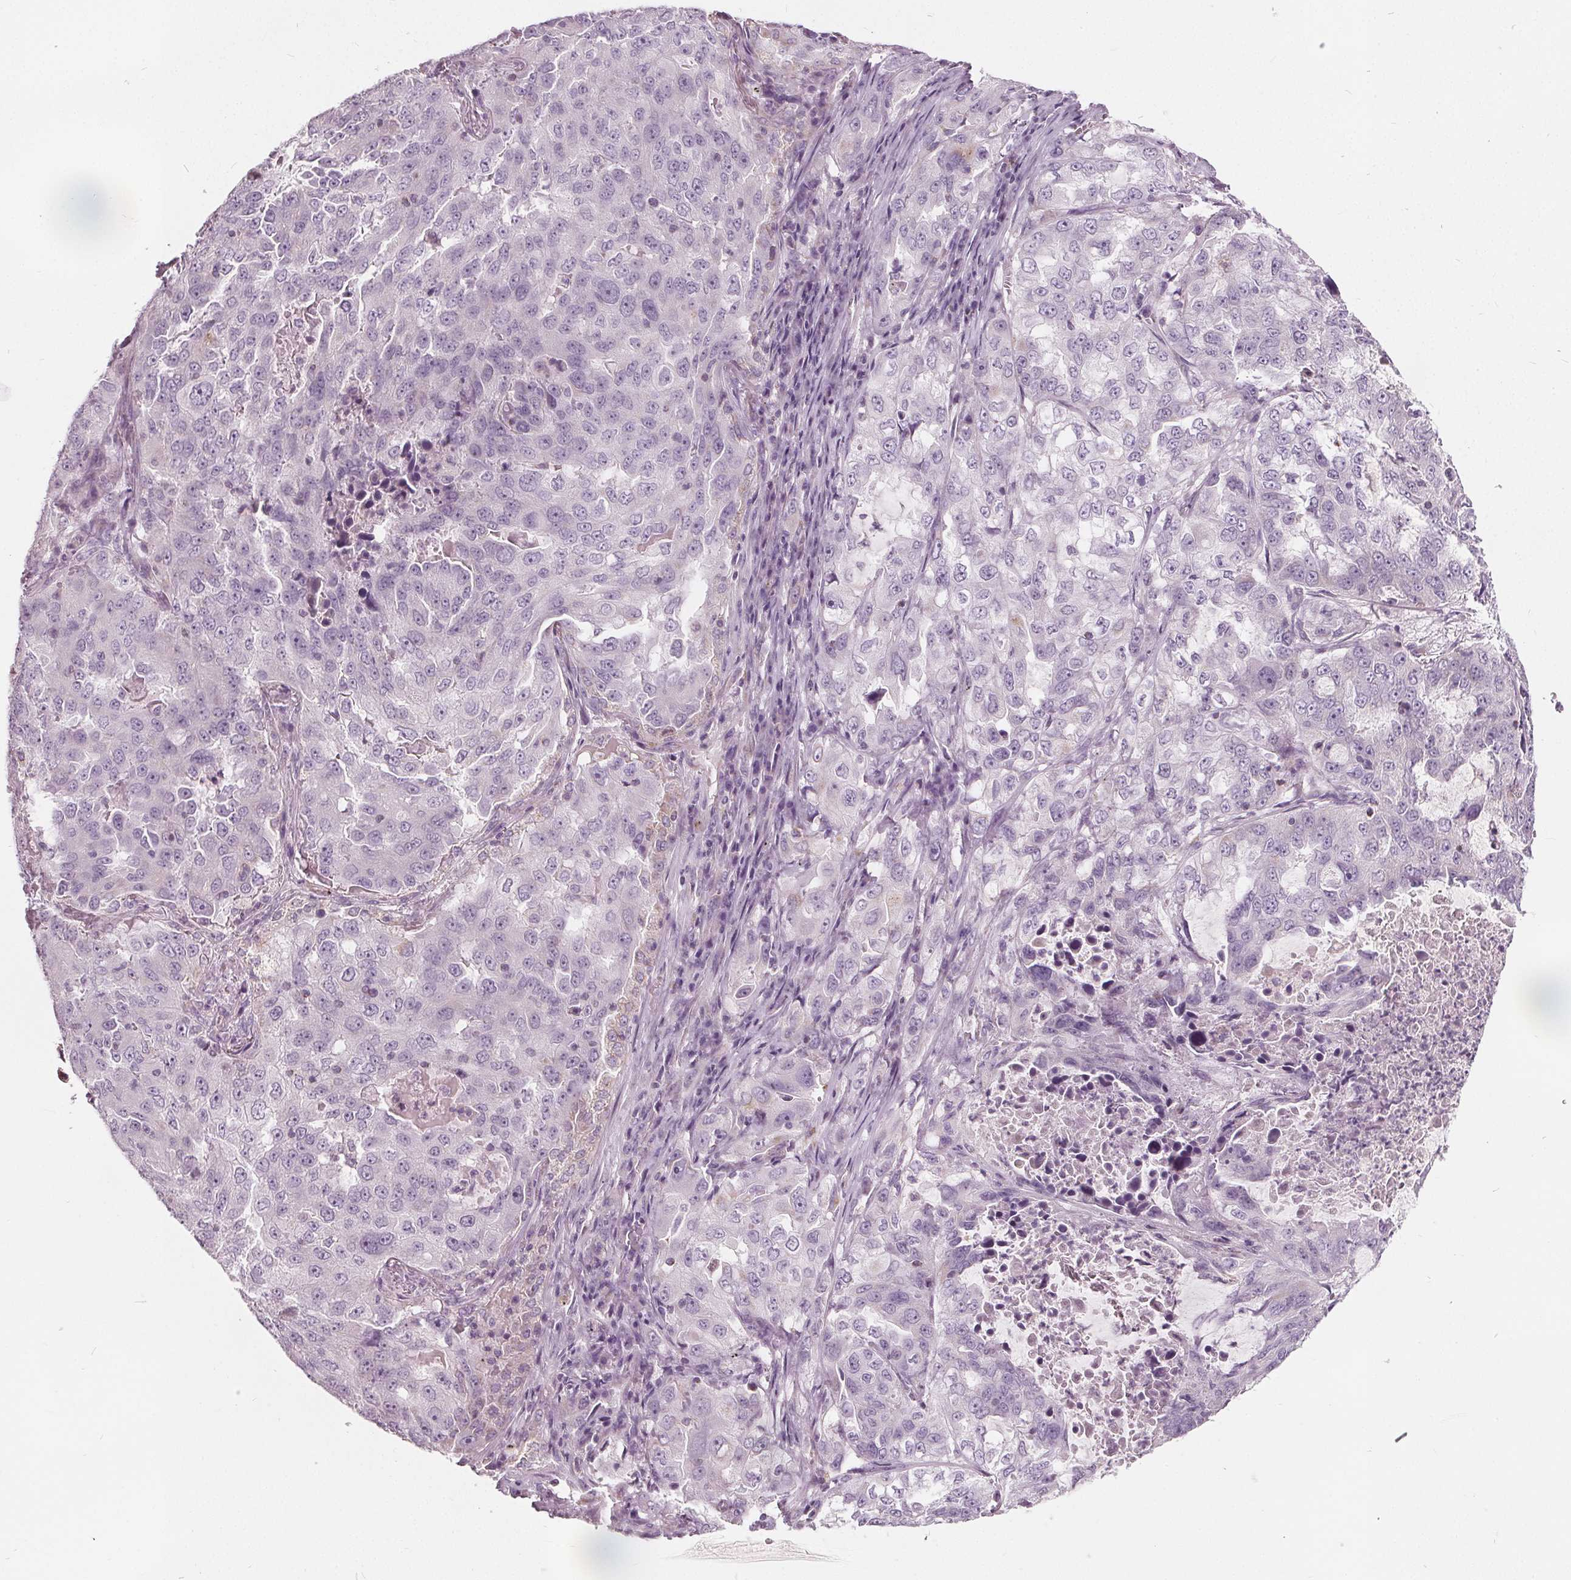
{"staining": {"intensity": "negative", "quantity": "none", "location": "none"}, "tissue": "lung cancer", "cell_type": "Tumor cells", "image_type": "cancer", "snomed": [{"axis": "morphology", "description": "Adenocarcinoma, NOS"}, {"axis": "topography", "description": "Lung"}], "caption": "IHC of human lung cancer (adenocarcinoma) exhibits no expression in tumor cells.", "gene": "ECI2", "patient": {"sex": "female", "age": 61}}